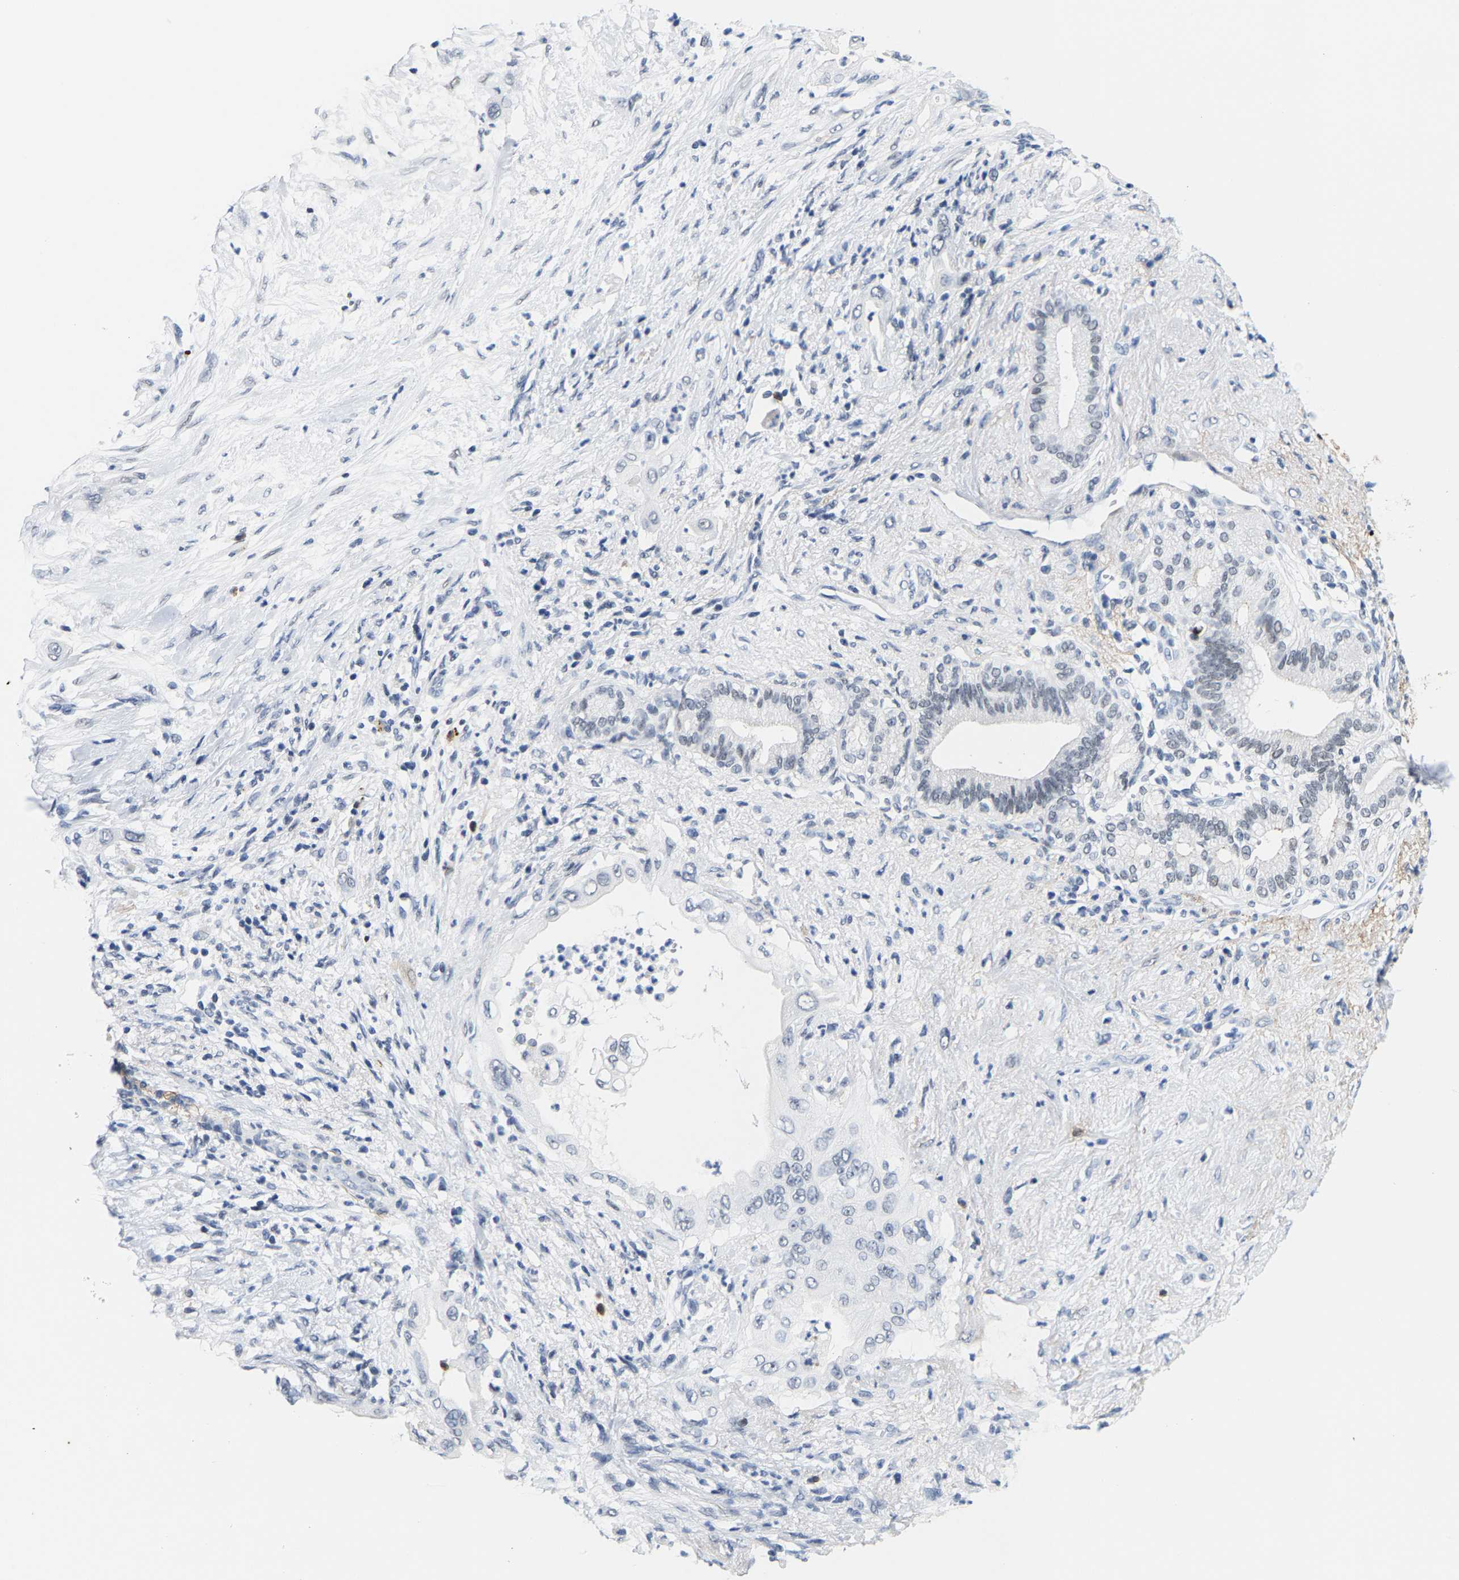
{"staining": {"intensity": "negative", "quantity": "none", "location": "none"}, "tissue": "pancreatic cancer", "cell_type": "Tumor cells", "image_type": "cancer", "snomed": [{"axis": "morphology", "description": "Adenocarcinoma, NOS"}, {"axis": "topography", "description": "Pancreas"}], "caption": "A histopathology image of pancreatic cancer stained for a protein displays no brown staining in tumor cells. The staining was performed using DAB (3,3'-diaminobenzidine) to visualize the protein expression in brown, while the nuclei were stained in blue with hematoxylin (Magnification: 20x).", "gene": "SETD1B", "patient": {"sex": "male", "age": 59}}